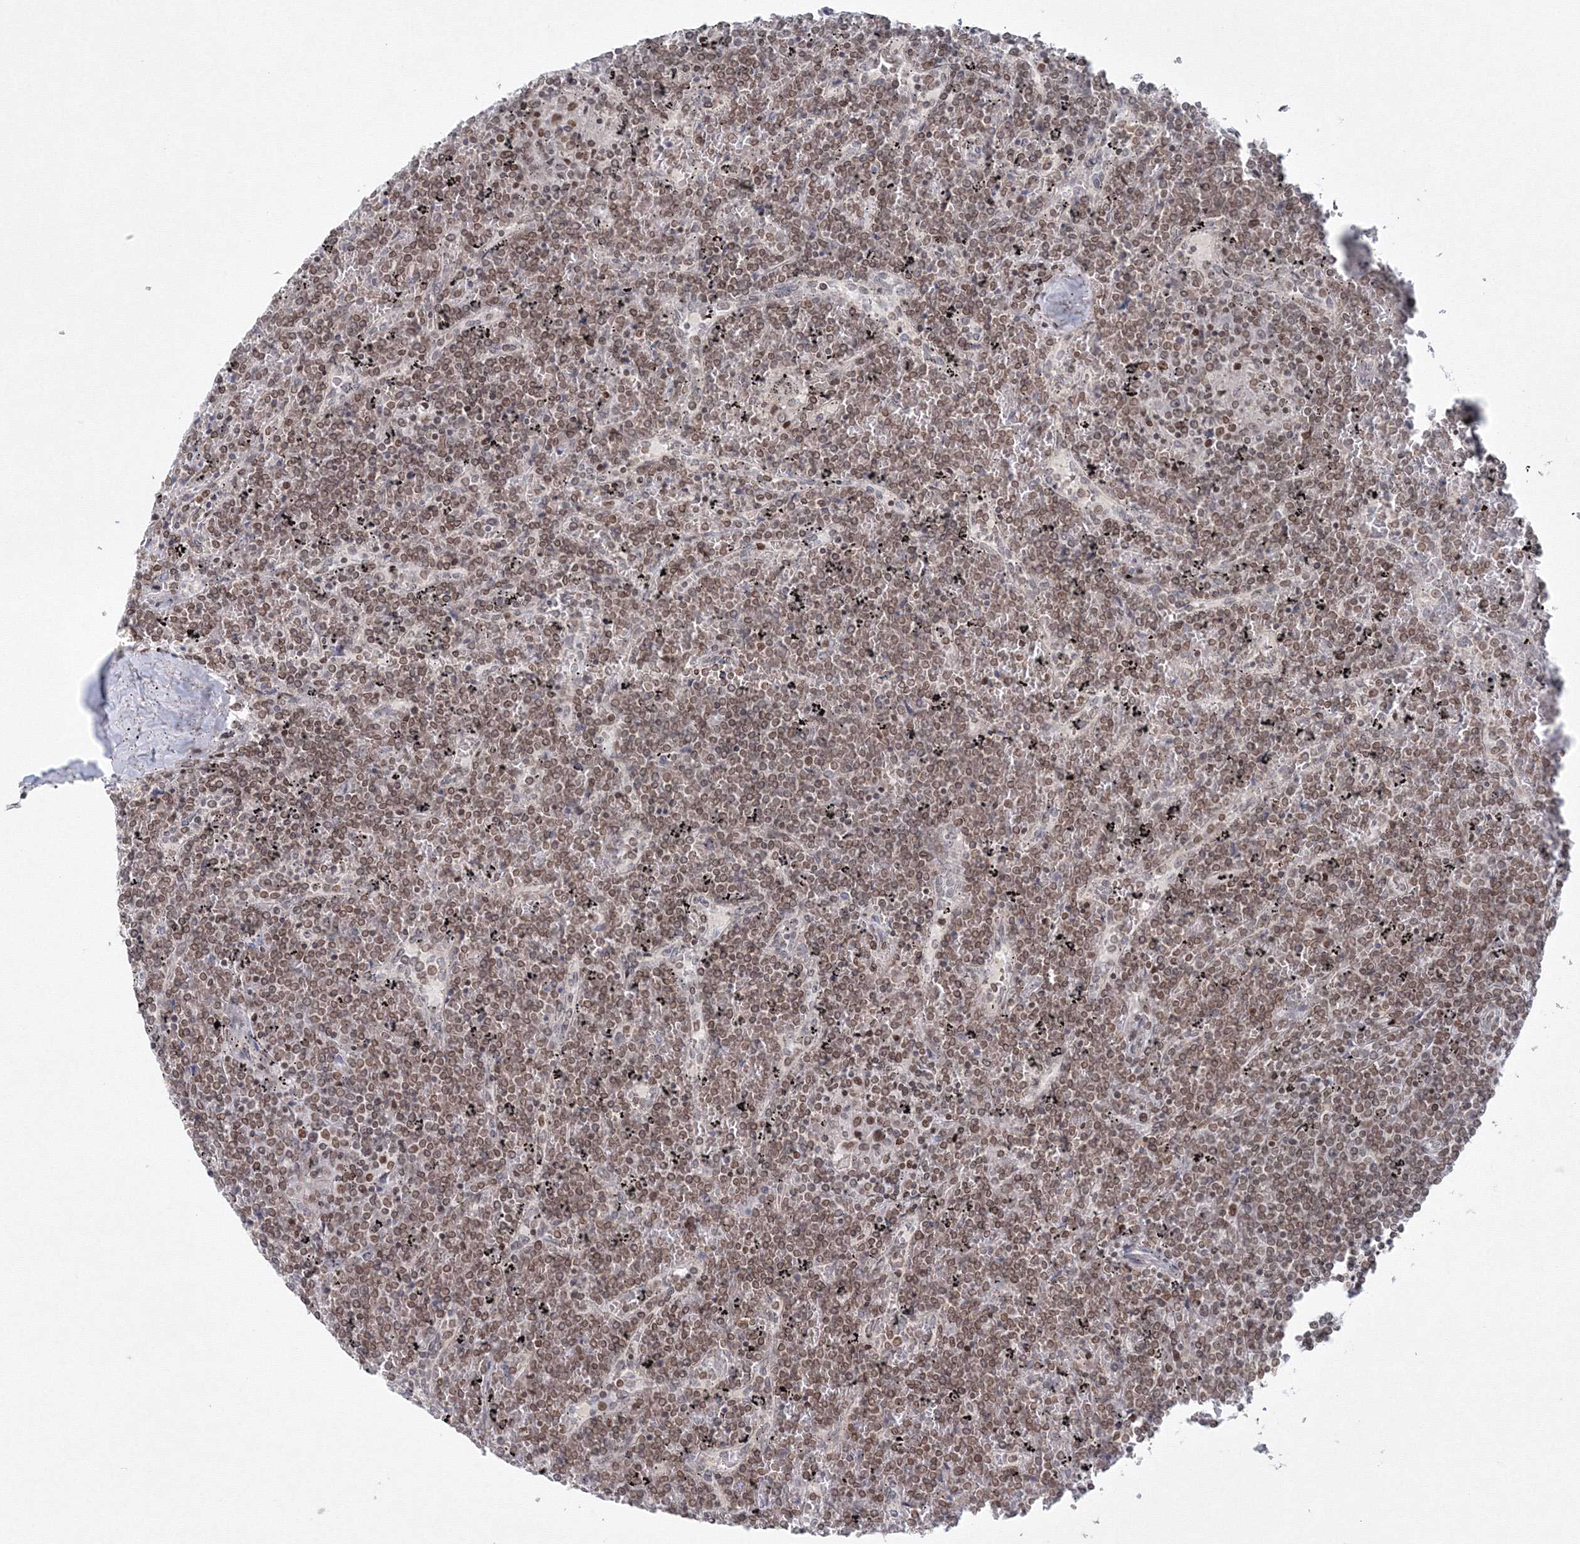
{"staining": {"intensity": "weak", "quantity": "25%-75%", "location": "nuclear"}, "tissue": "lymphoma", "cell_type": "Tumor cells", "image_type": "cancer", "snomed": [{"axis": "morphology", "description": "Malignant lymphoma, non-Hodgkin's type, Low grade"}, {"axis": "topography", "description": "Spleen"}], "caption": "Immunohistochemical staining of low-grade malignant lymphoma, non-Hodgkin's type displays weak nuclear protein expression in approximately 25%-75% of tumor cells. (Stains: DAB in brown, nuclei in blue, Microscopy: brightfield microscopy at high magnification).", "gene": "KIF4A", "patient": {"sex": "female", "age": 19}}